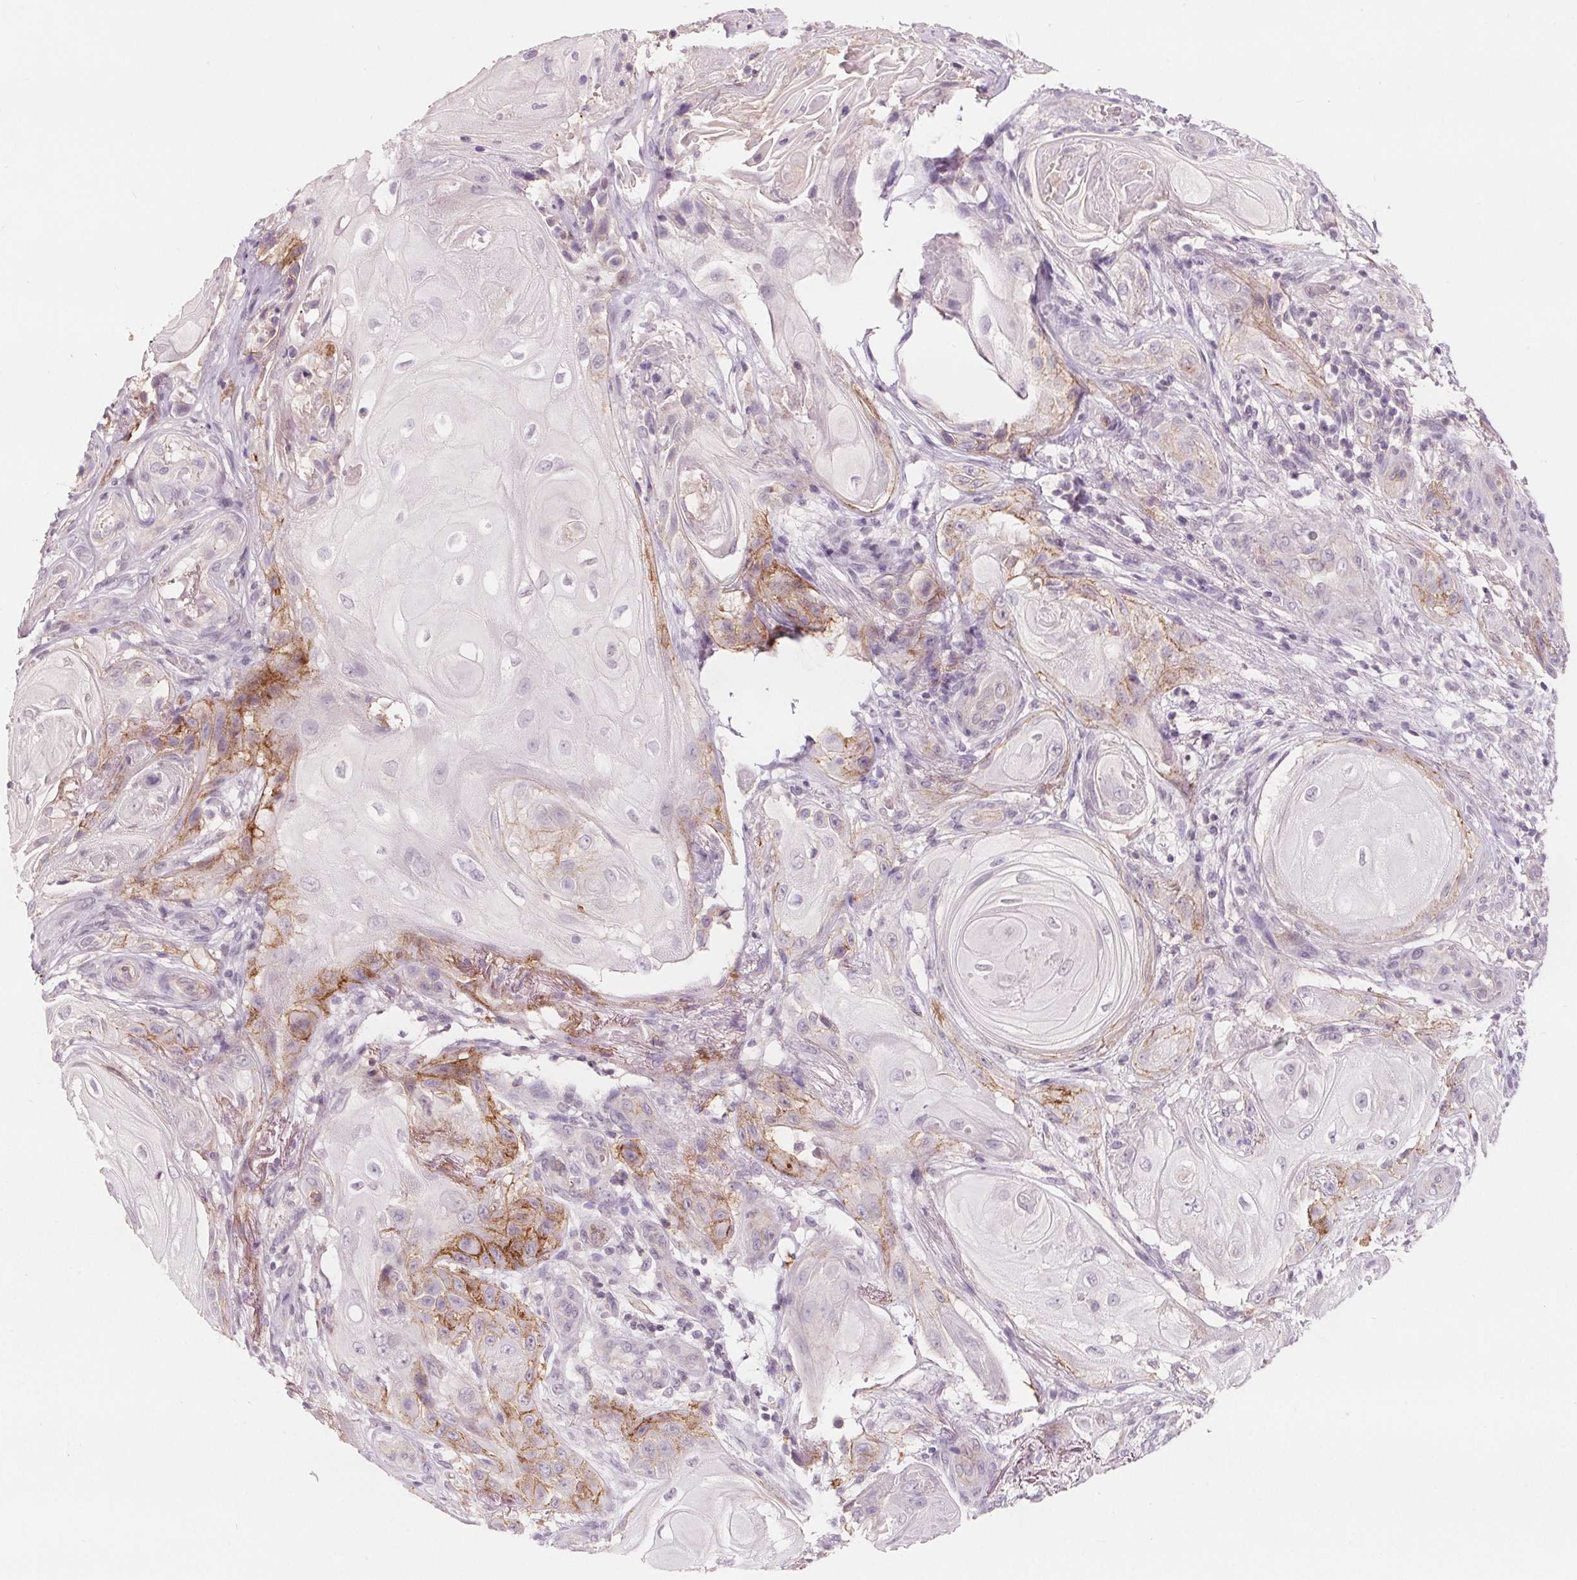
{"staining": {"intensity": "moderate", "quantity": "25%-75%", "location": "cytoplasmic/membranous"}, "tissue": "skin cancer", "cell_type": "Tumor cells", "image_type": "cancer", "snomed": [{"axis": "morphology", "description": "Squamous cell carcinoma, NOS"}, {"axis": "topography", "description": "Skin"}], "caption": "Protein staining reveals moderate cytoplasmic/membranous positivity in about 25%-75% of tumor cells in skin cancer. The protein is shown in brown color, while the nuclei are stained blue.", "gene": "ATP1A1", "patient": {"sex": "male", "age": 62}}